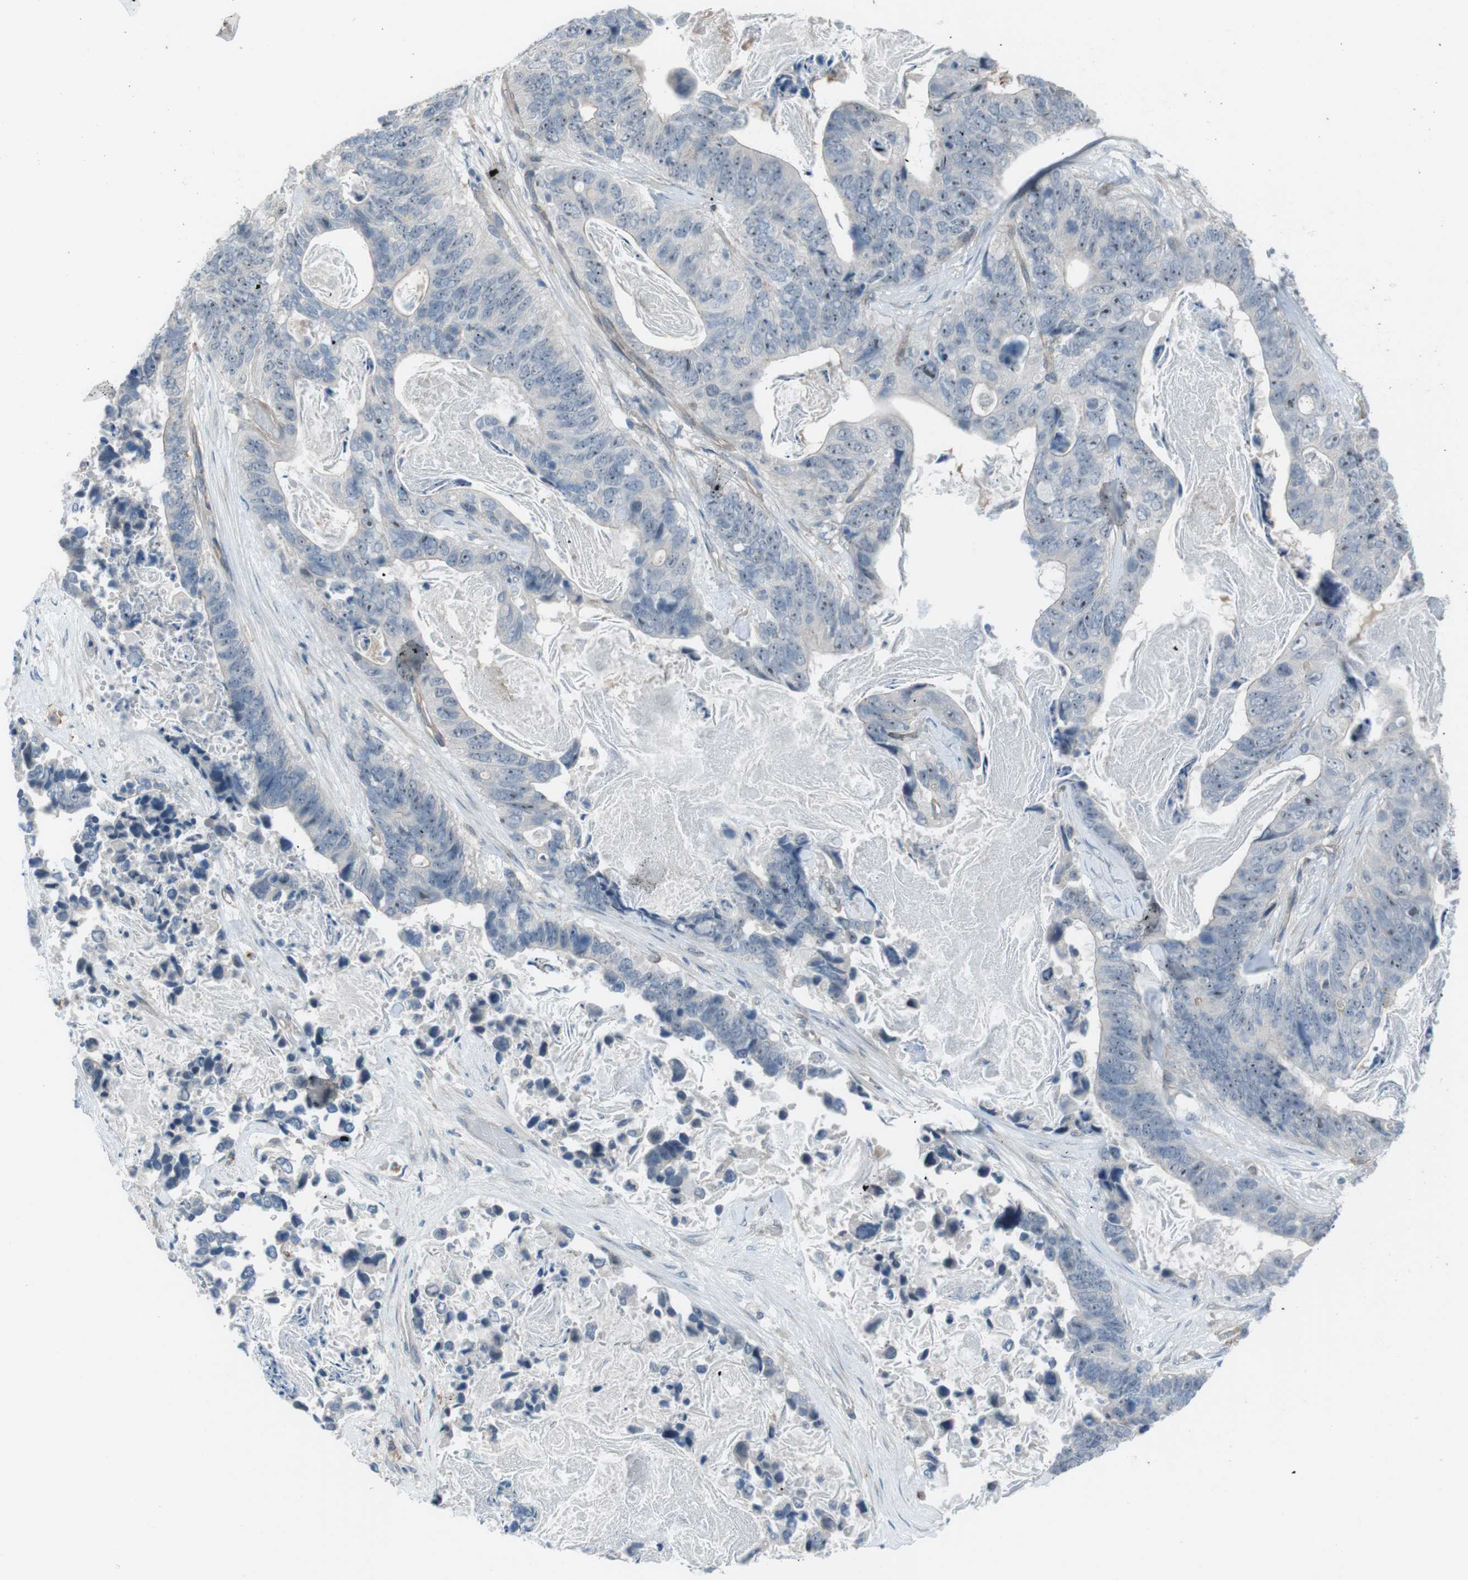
{"staining": {"intensity": "negative", "quantity": "none", "location": "none"}, "tissue": "stomach cancer", "cell_type": "Tumor cells", "image_type": "cancer", "snomed": [{"axis": "morphology", "description": "Adenocarcinoma, NOS"}, {"axis": "topography", "description": "Stomach"}], "caption": "This photomicrograph is of adenocarcinoma (stomach) stained with immunohistochemistry (IHC) to label a protein in brown with the nuclei are counter-stained blue. There is no expression in tumor cells.", "gene": "ANK2", "patient": {"sex": "female", "age": 89}}